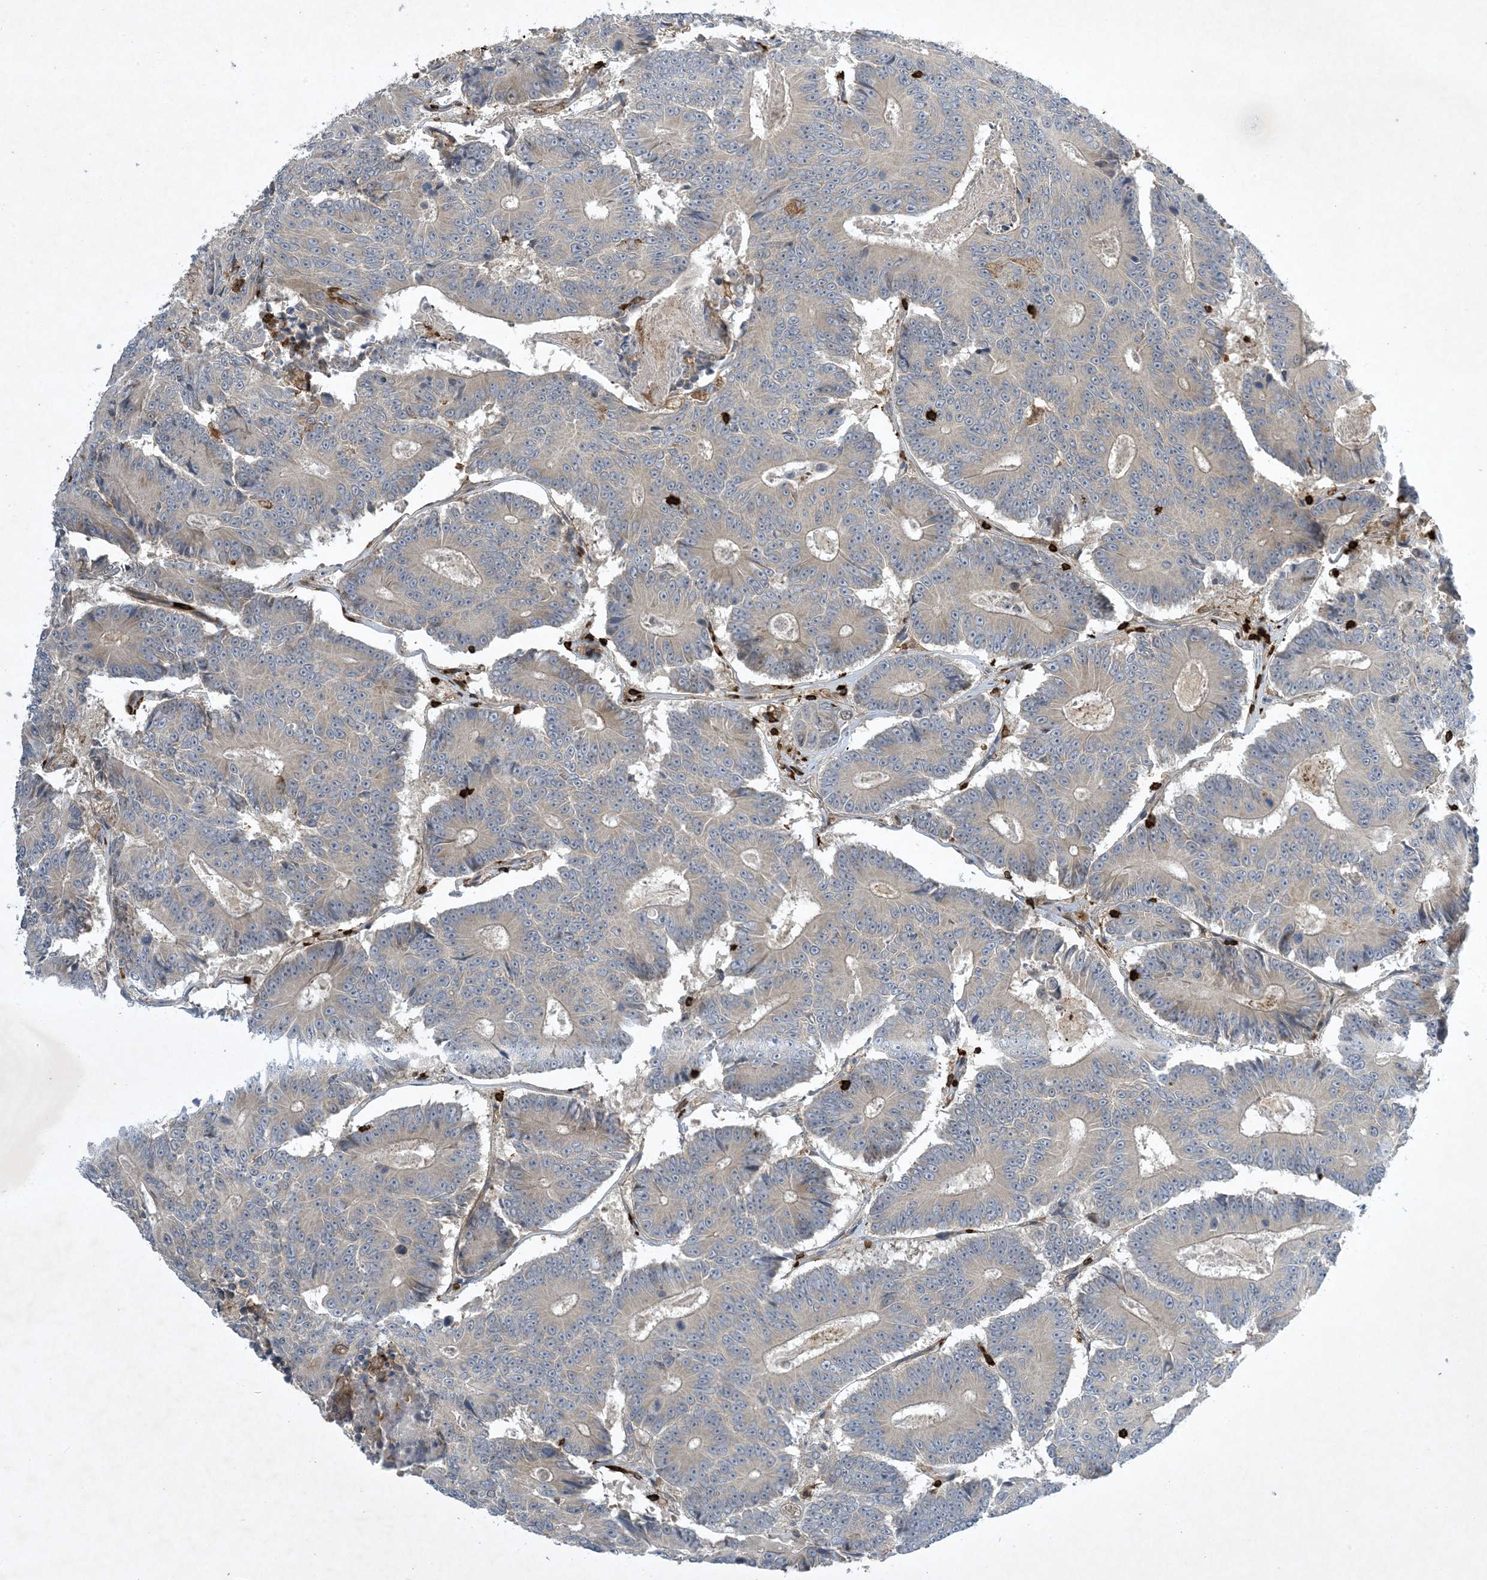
{"staining": {"intensity": "negative", "quantity": "none", "location": "none"}, "tissue": "colorectal cancer", "cell_type": "Tumor cells", "image_type": "cancer", "snomed": [{"axis": "morphology", "description": "Adenocarcinoma, NOS"}, {"axis": "topography", "description": "Colon"}], "caption": "This histopathology image is of colorectal cancer stained with immunohistochemistry (IHC) to label a protein in brown with the nuclei are counter-stained blue. There is no staining in tumor cells. Nuclei are stained in blue.", "gene": "AK9", "patient": {"sex": "male", "age": 83}}